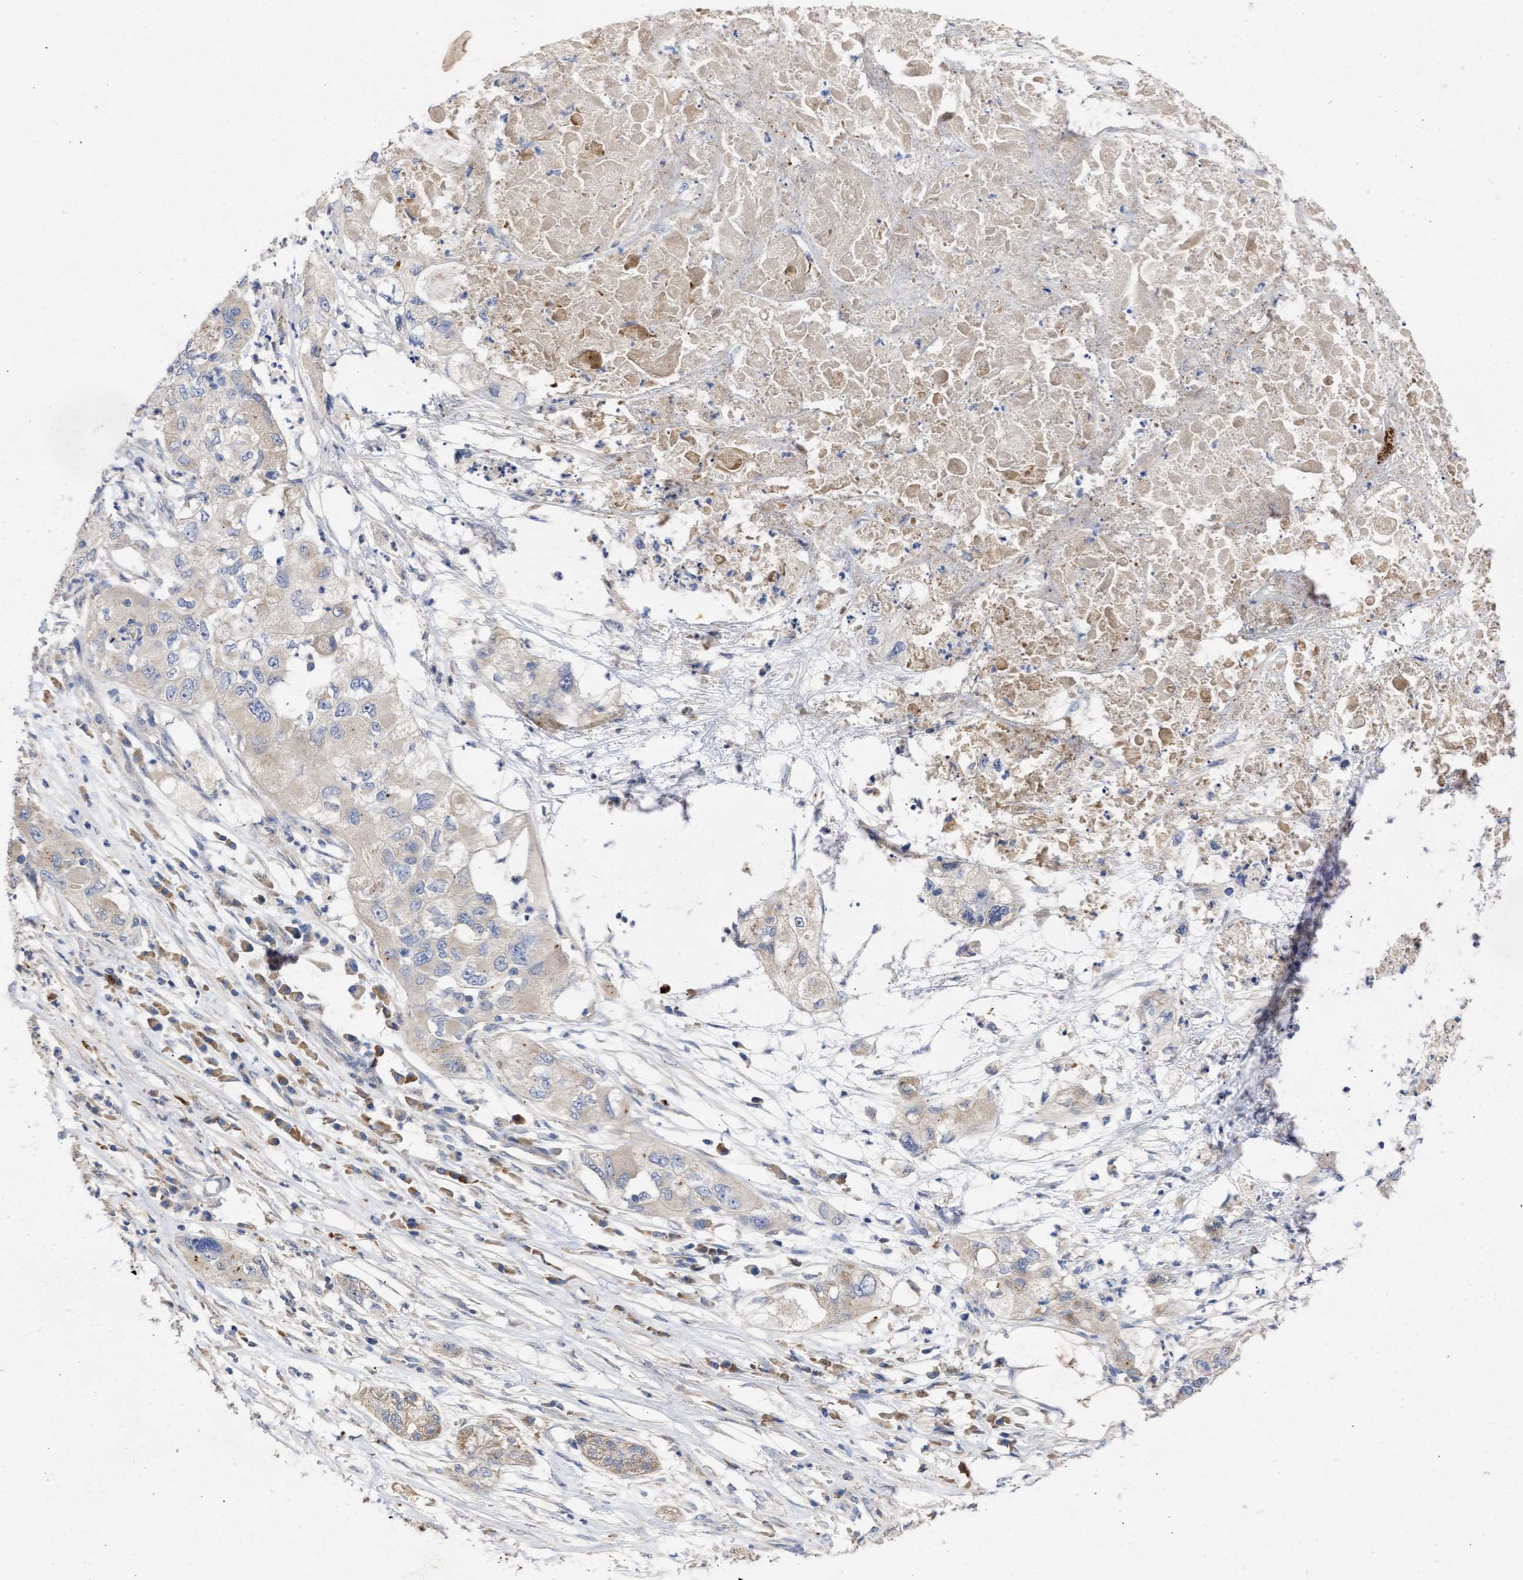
{"staining": {"intensity": "weak", "quantity": "<25%", "location": "cytoplasmic/membranous"}, "tissue": "pancreatic cancer", "cell_type": "Tumor cells", "image_type": "cancer", "snomed": [{"axis": "morphology", "description": "Adenocarcinoma, NOS"}, {"axis": "topography", "description": "Pancreas"}], "caption": "A high-resolution micrograph shows IHC staining of pancreatic cancer, which demonstrates no significant positivity in tumor cells.", "gene": "ARHGEF4", "patient": {"sex": "female", "age": 78}}